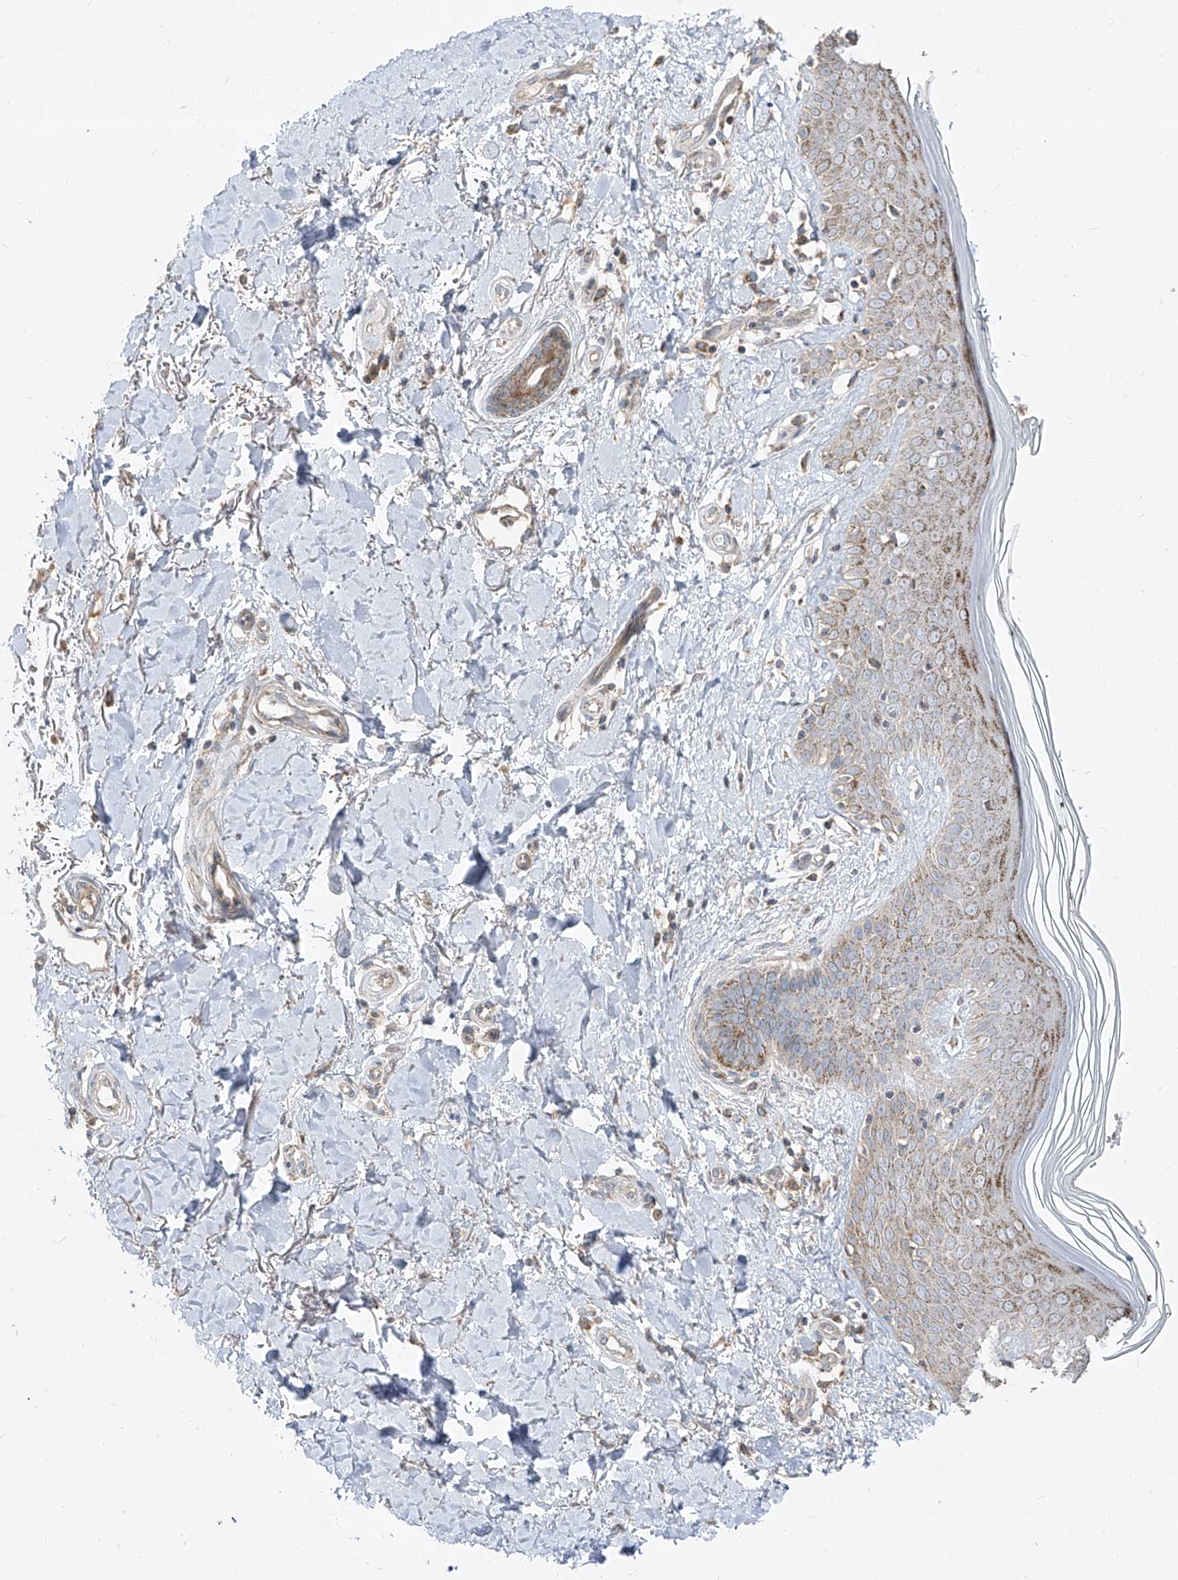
{"staining": {"intensity": "weak", "quantity": ">75%", "location": "cytoplasmic/membranous"}, "tissue": "skin", "cell_type": "Fibroblasts", "image_type": "normal", "snomed": [{"axis": "morphology", "description": "Normal tissue, NOS"}, {"axis": "topography", "description": "Skin"}], "caption": "Protein staining shows weak cytoplasmic/membranous staining in about >75% of fibroblasts in normal skin.", "gene": "ABCD3", "patient": {"sex": "female", "age": 64}}